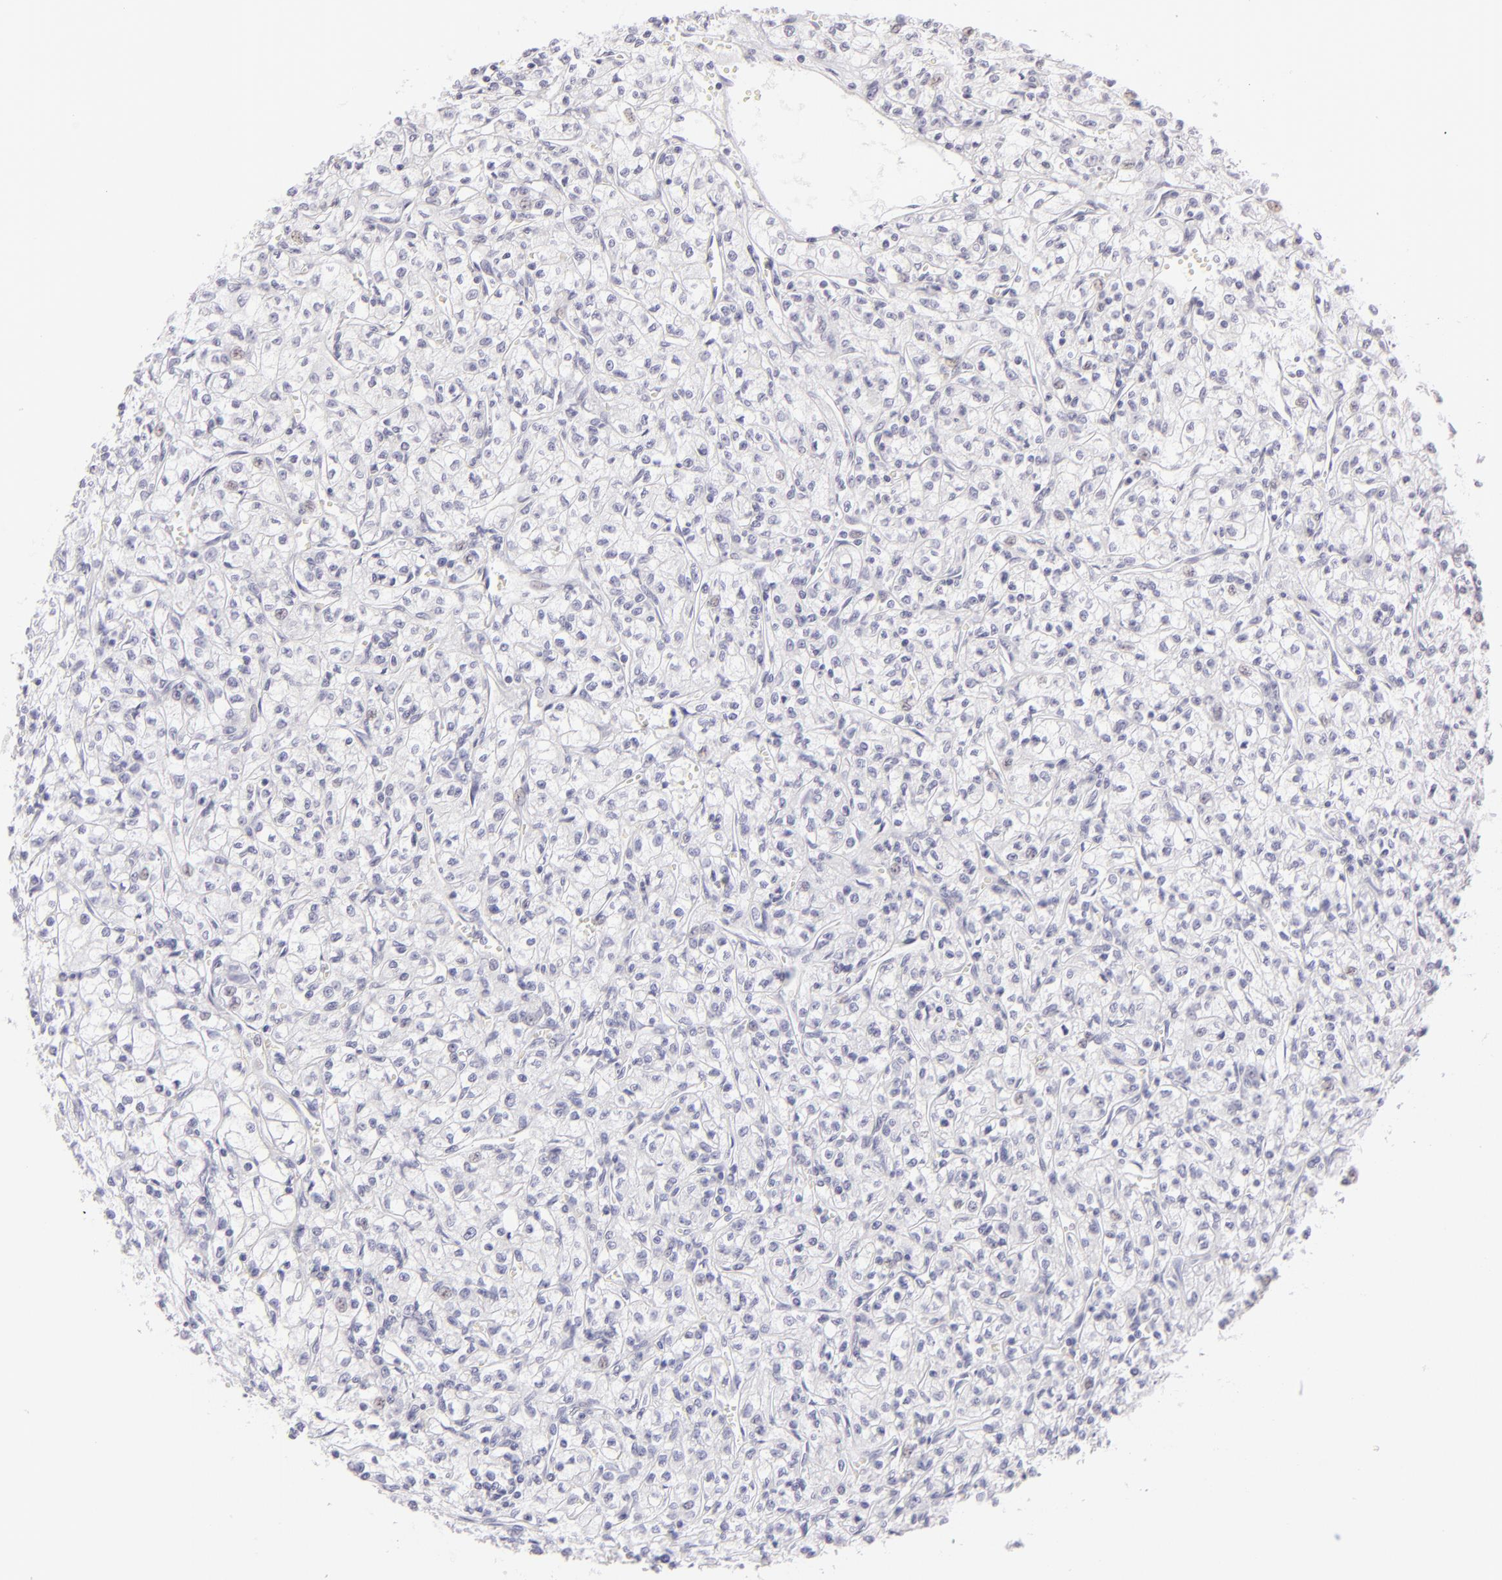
{"staining": {"intensity": "negative", "quantity": "none", "location": "none"}, "tissue": "renal cancer", "cell_type": "Tumor cells", "image_type": "cancer", "snomed": [{"axis": "morphology", "description": "Adenocarcinoma, NOS"}, {"axis": "topography", "description": "Kidney"}], "caption": "Immunohistochemical staining of renal adenocarcinoma reveals no significant expression in tumor cells.", "gene": "FCER2", "patient": {"sex": "male", "age": 61}}